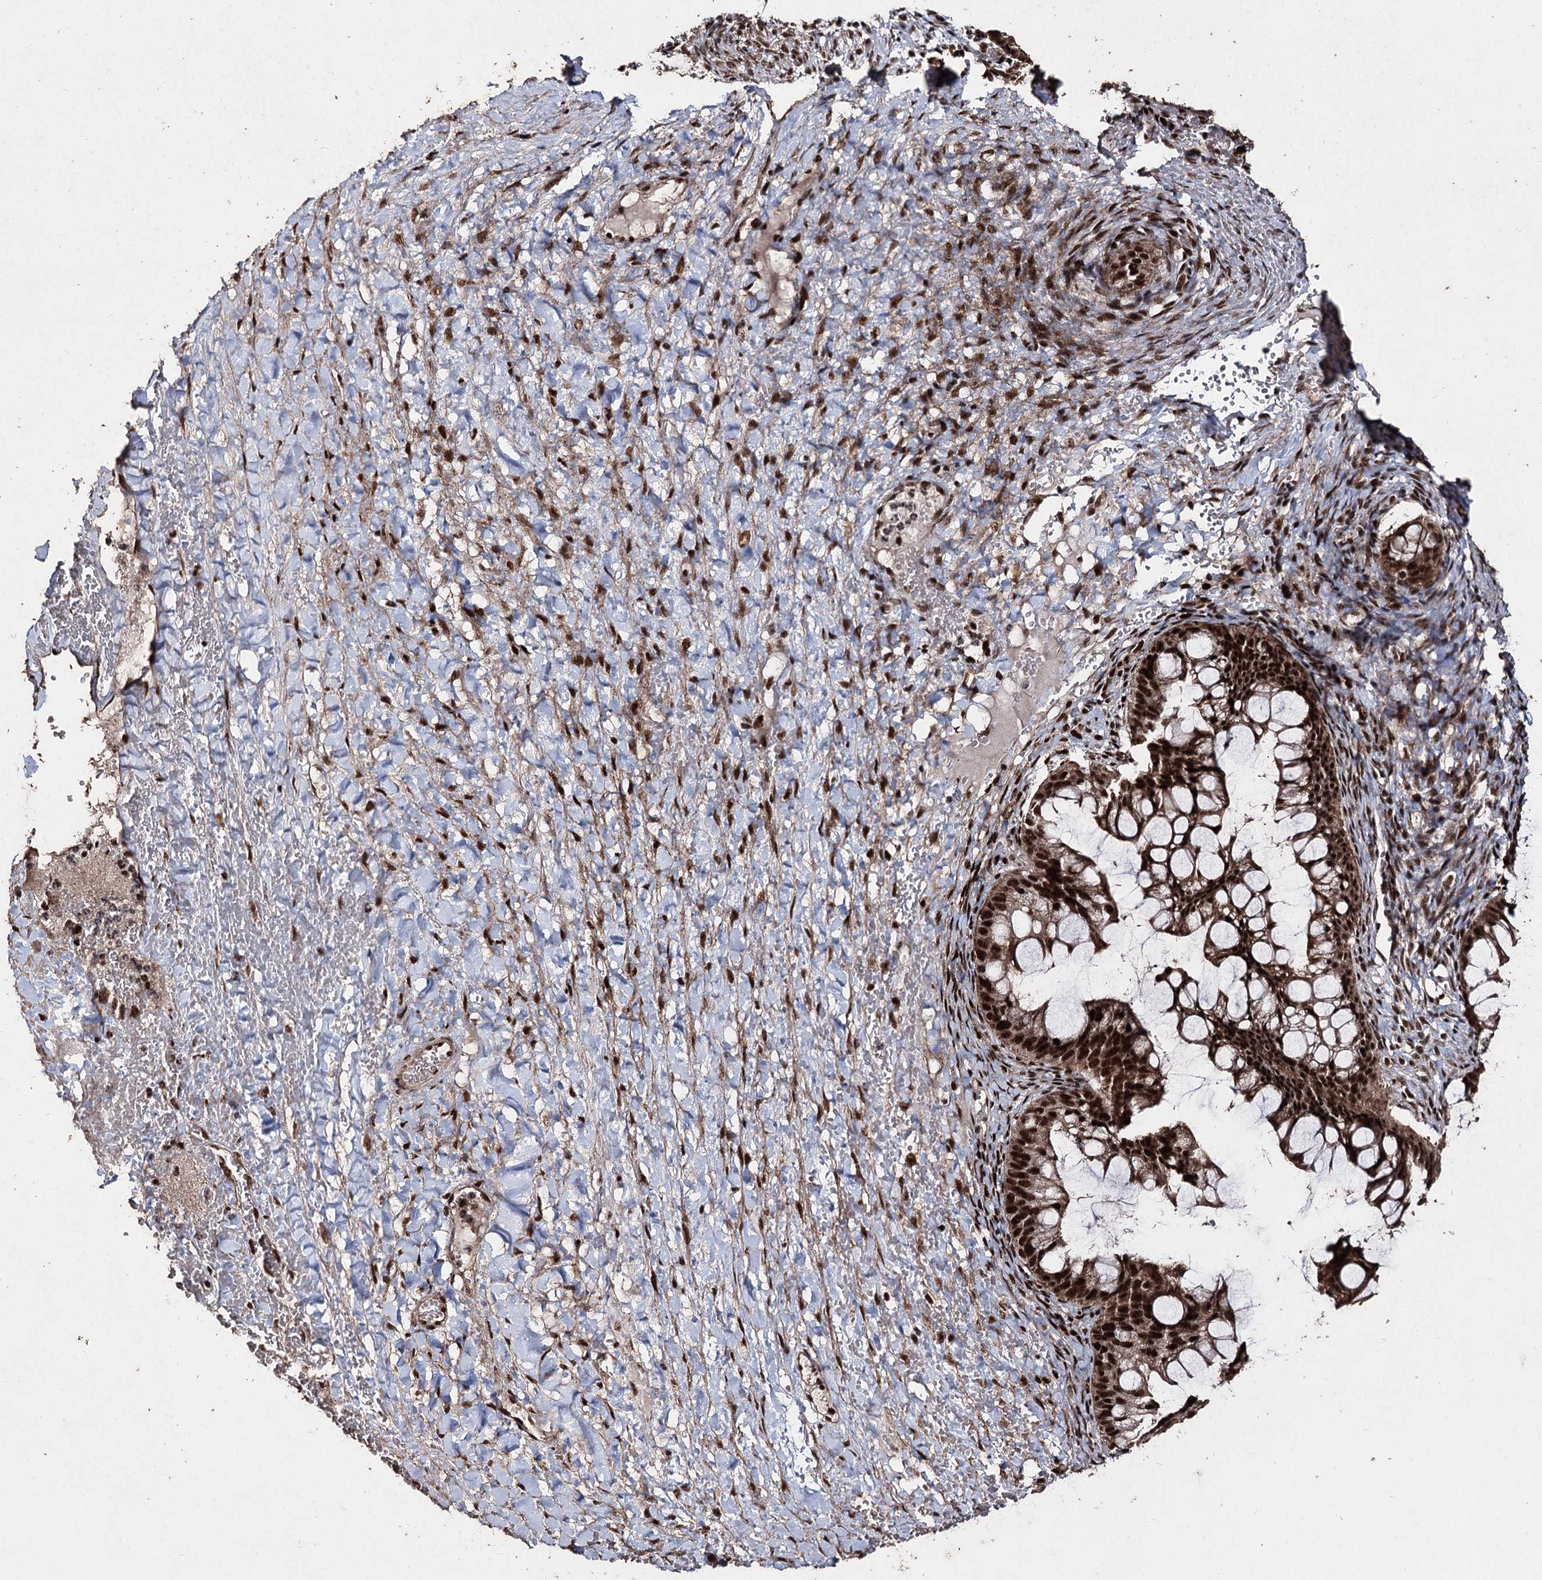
{"staining": {"intensity": "strong", "quantity": ">75%", "location": "nuclear"}, "tissue": "ovarian cancer", "cell_type": "Tumor cells", "image_type": "cancer", "snomed": [{"axis": "morphology", "description": "Cystadenocarcinoma, mucinous, NOS"}, {"axis": "topography", "description": "Ovary"}], "caption": "This is an image of immunohistochemistry (IHC) staining of ovarian mucinous cystadenocarcinoma, which shows strong expression in the nuclear of tumor cells.", "gene": "U2SURP", "patient": {"sex": "female", "age": 73}}